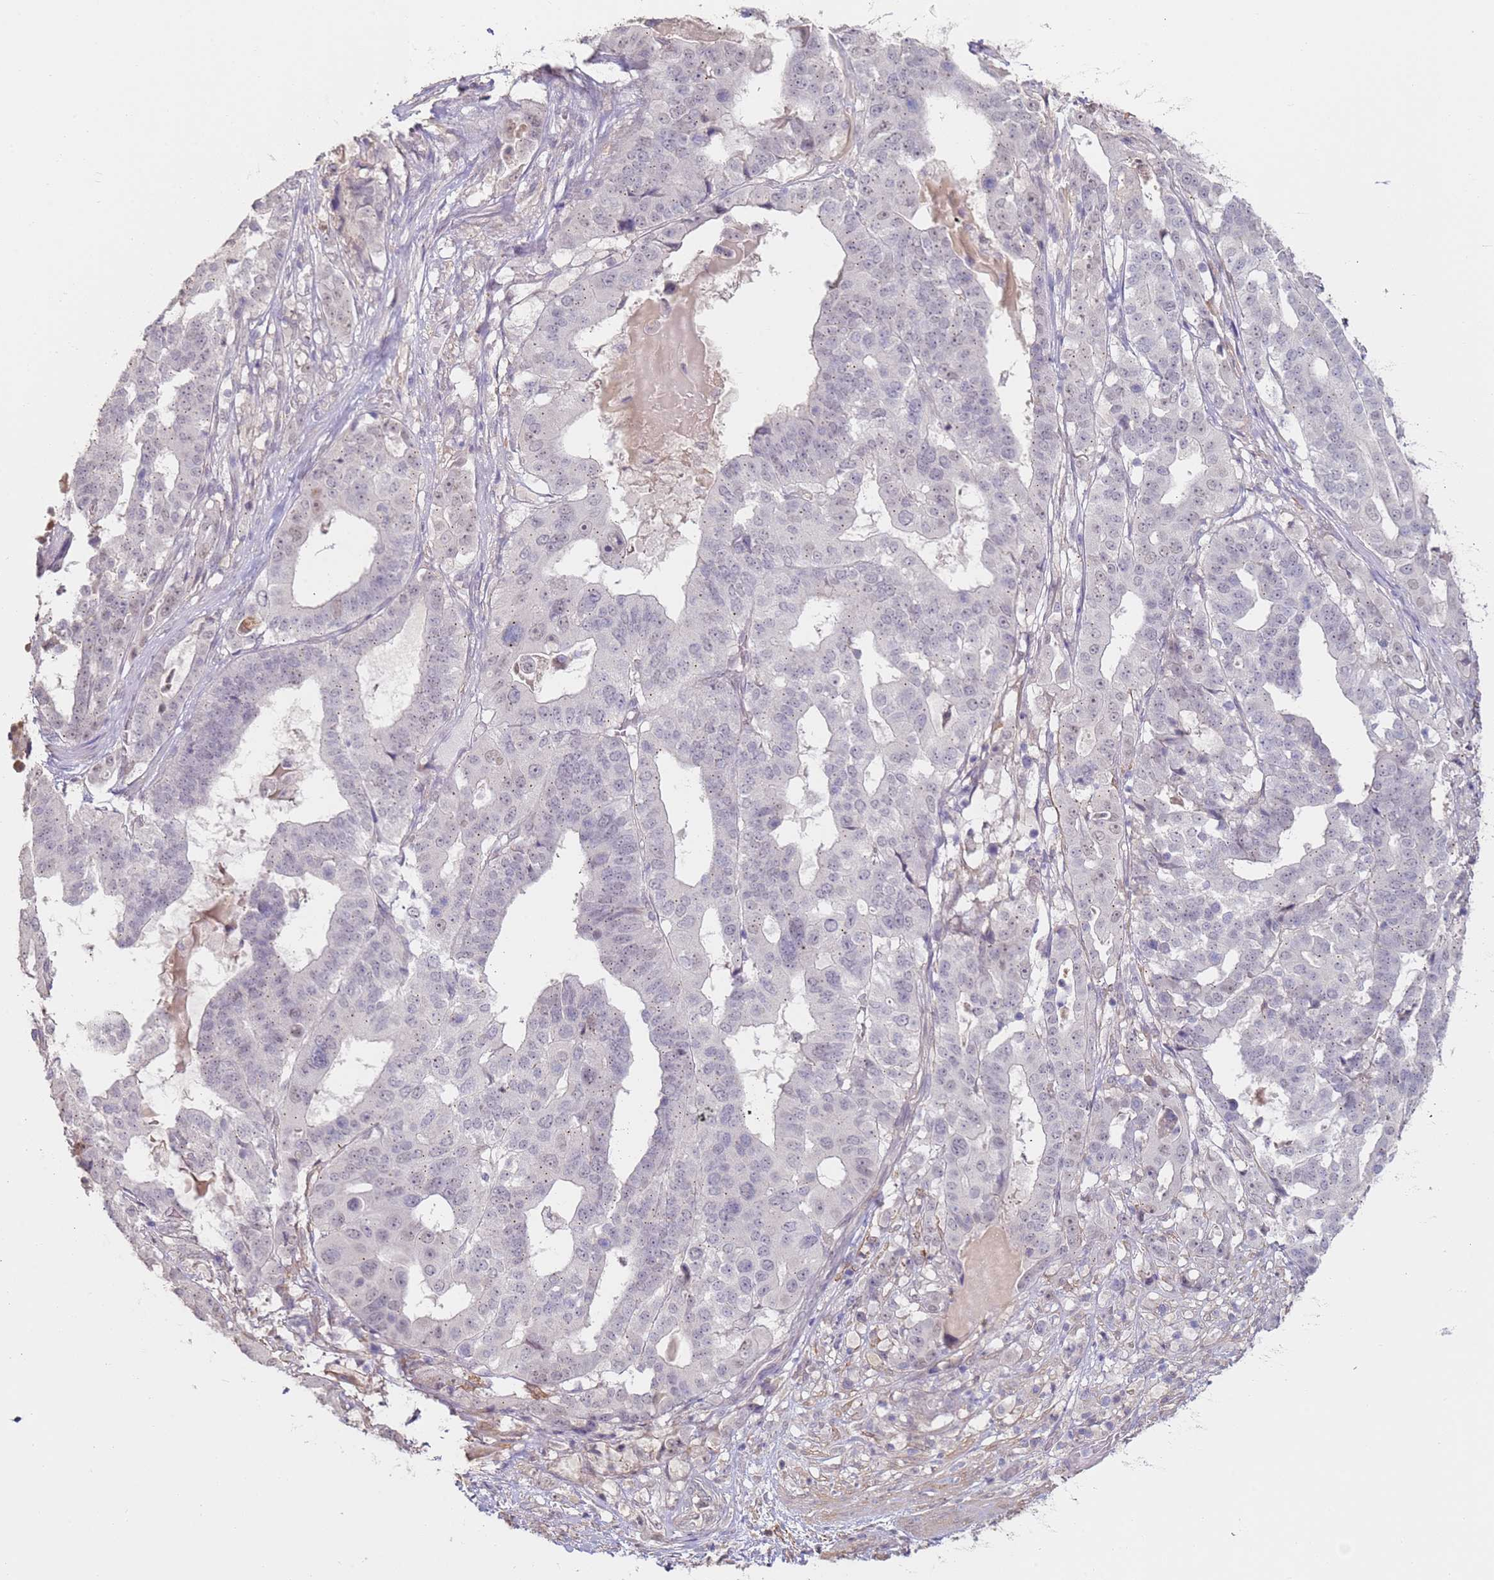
{"staining": {"intensity": "negative", "quantity": "none", "location": "none"}, "tissue": "stomach cancer", "cell_type": "Tumor cells", "image_type": "cancer", "snomed": [{"axis": "morphology", "description": "Adenocarcinoma, NOS"}, {"axis": "topography", "description": "Stomach"}], "caption": "Image shows no significant protein staining in tumor cells of stomach adenocarcinoma.", "gene": "WDR93", "patient": {"sex": "male", "age": 48}}